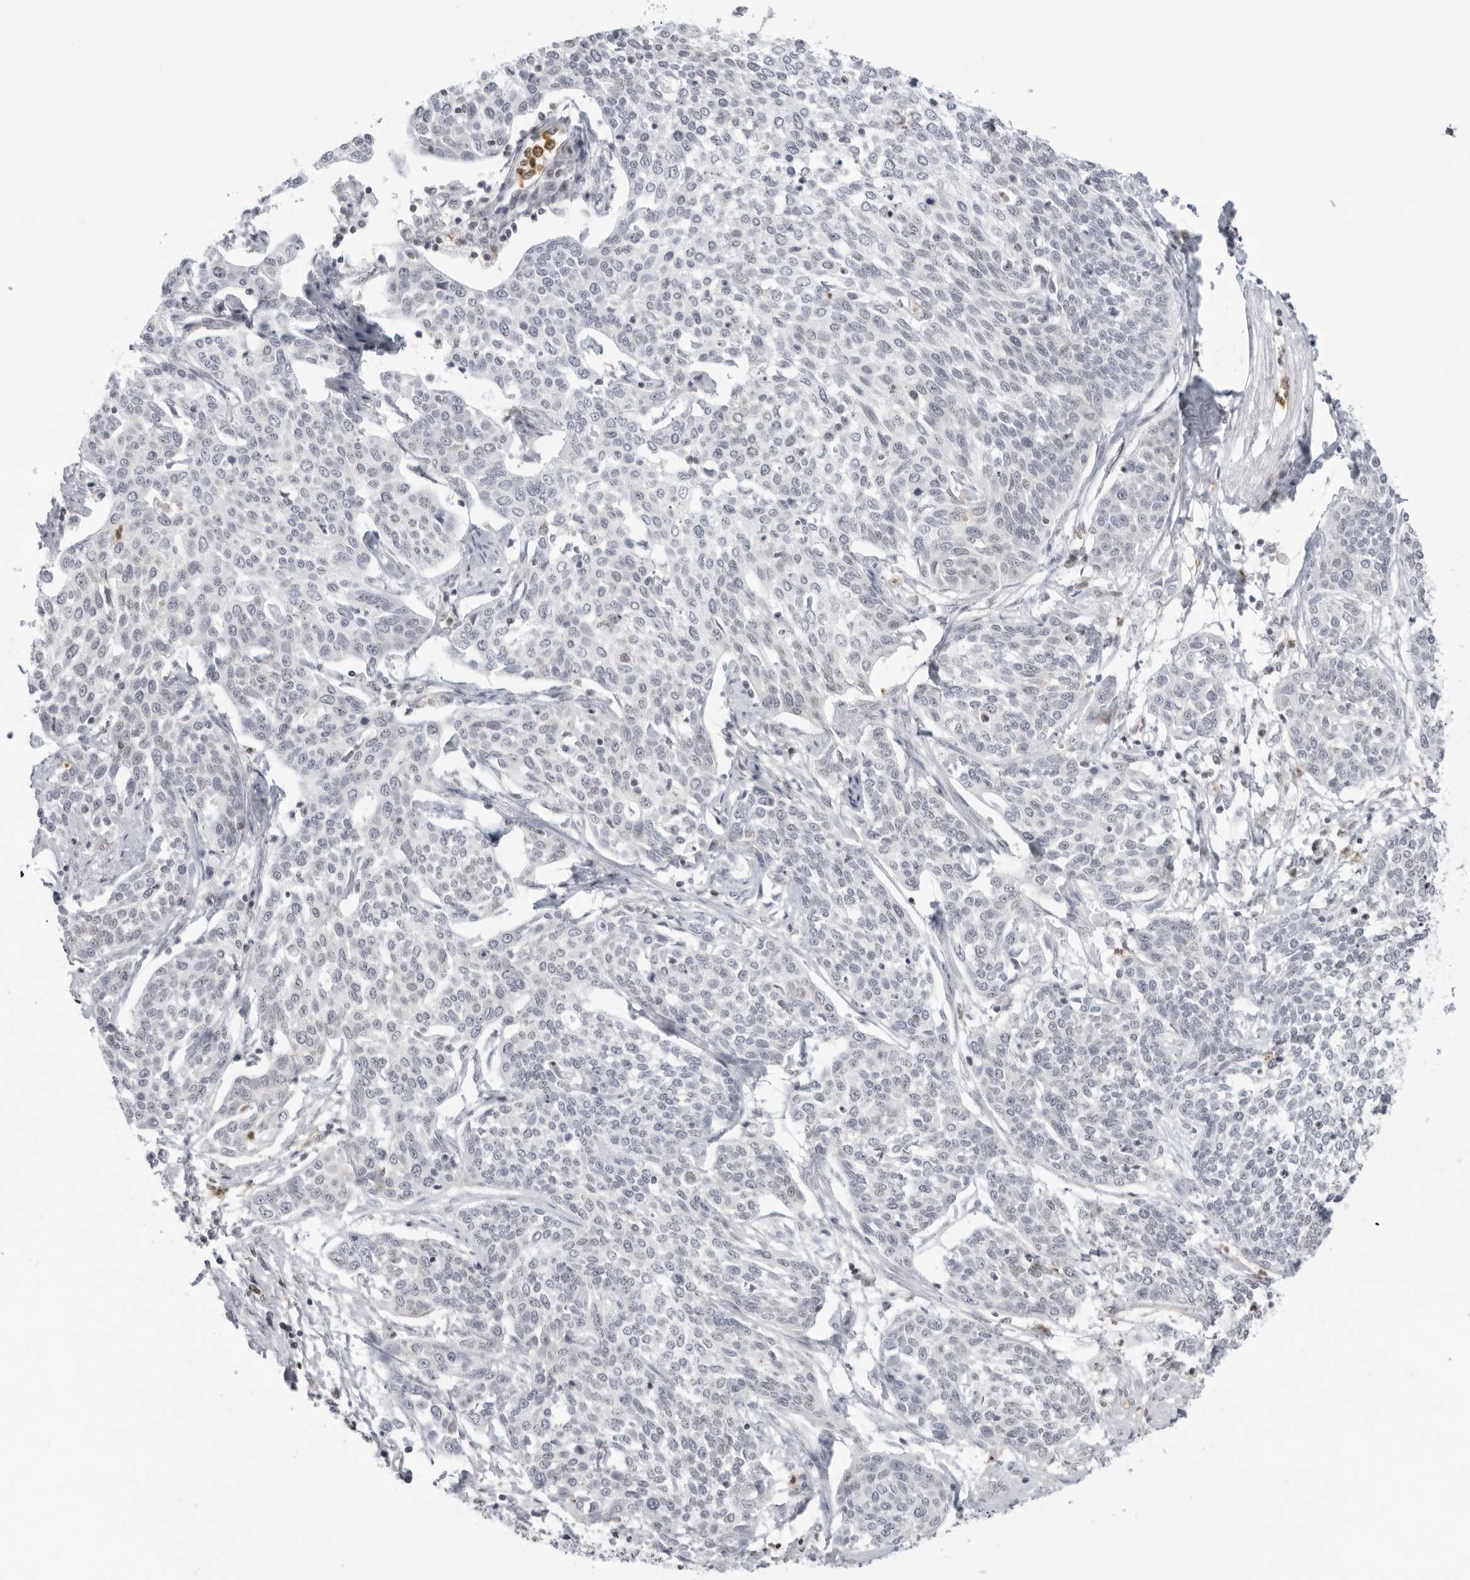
{"staining": {"intensity": "negative", "quantity": "none", "location": "none"}, "tissue": "cervical cancer", "cell_type": "Tumor cells", "image_type": "cancer", "snomed": [{"axis": "morphology", "description": "Squamous cell carcinoma, NOS"}, {"axis": "topography", "description": "Cervix"}], "caption": "This is an immunohistochemistry (IHC) histopathology image of squamous cell carcinoma (cervical). There is no positivity in tumor cells.", "gene": "RNF146", "patient": {"sex": "female", "age": 34}}